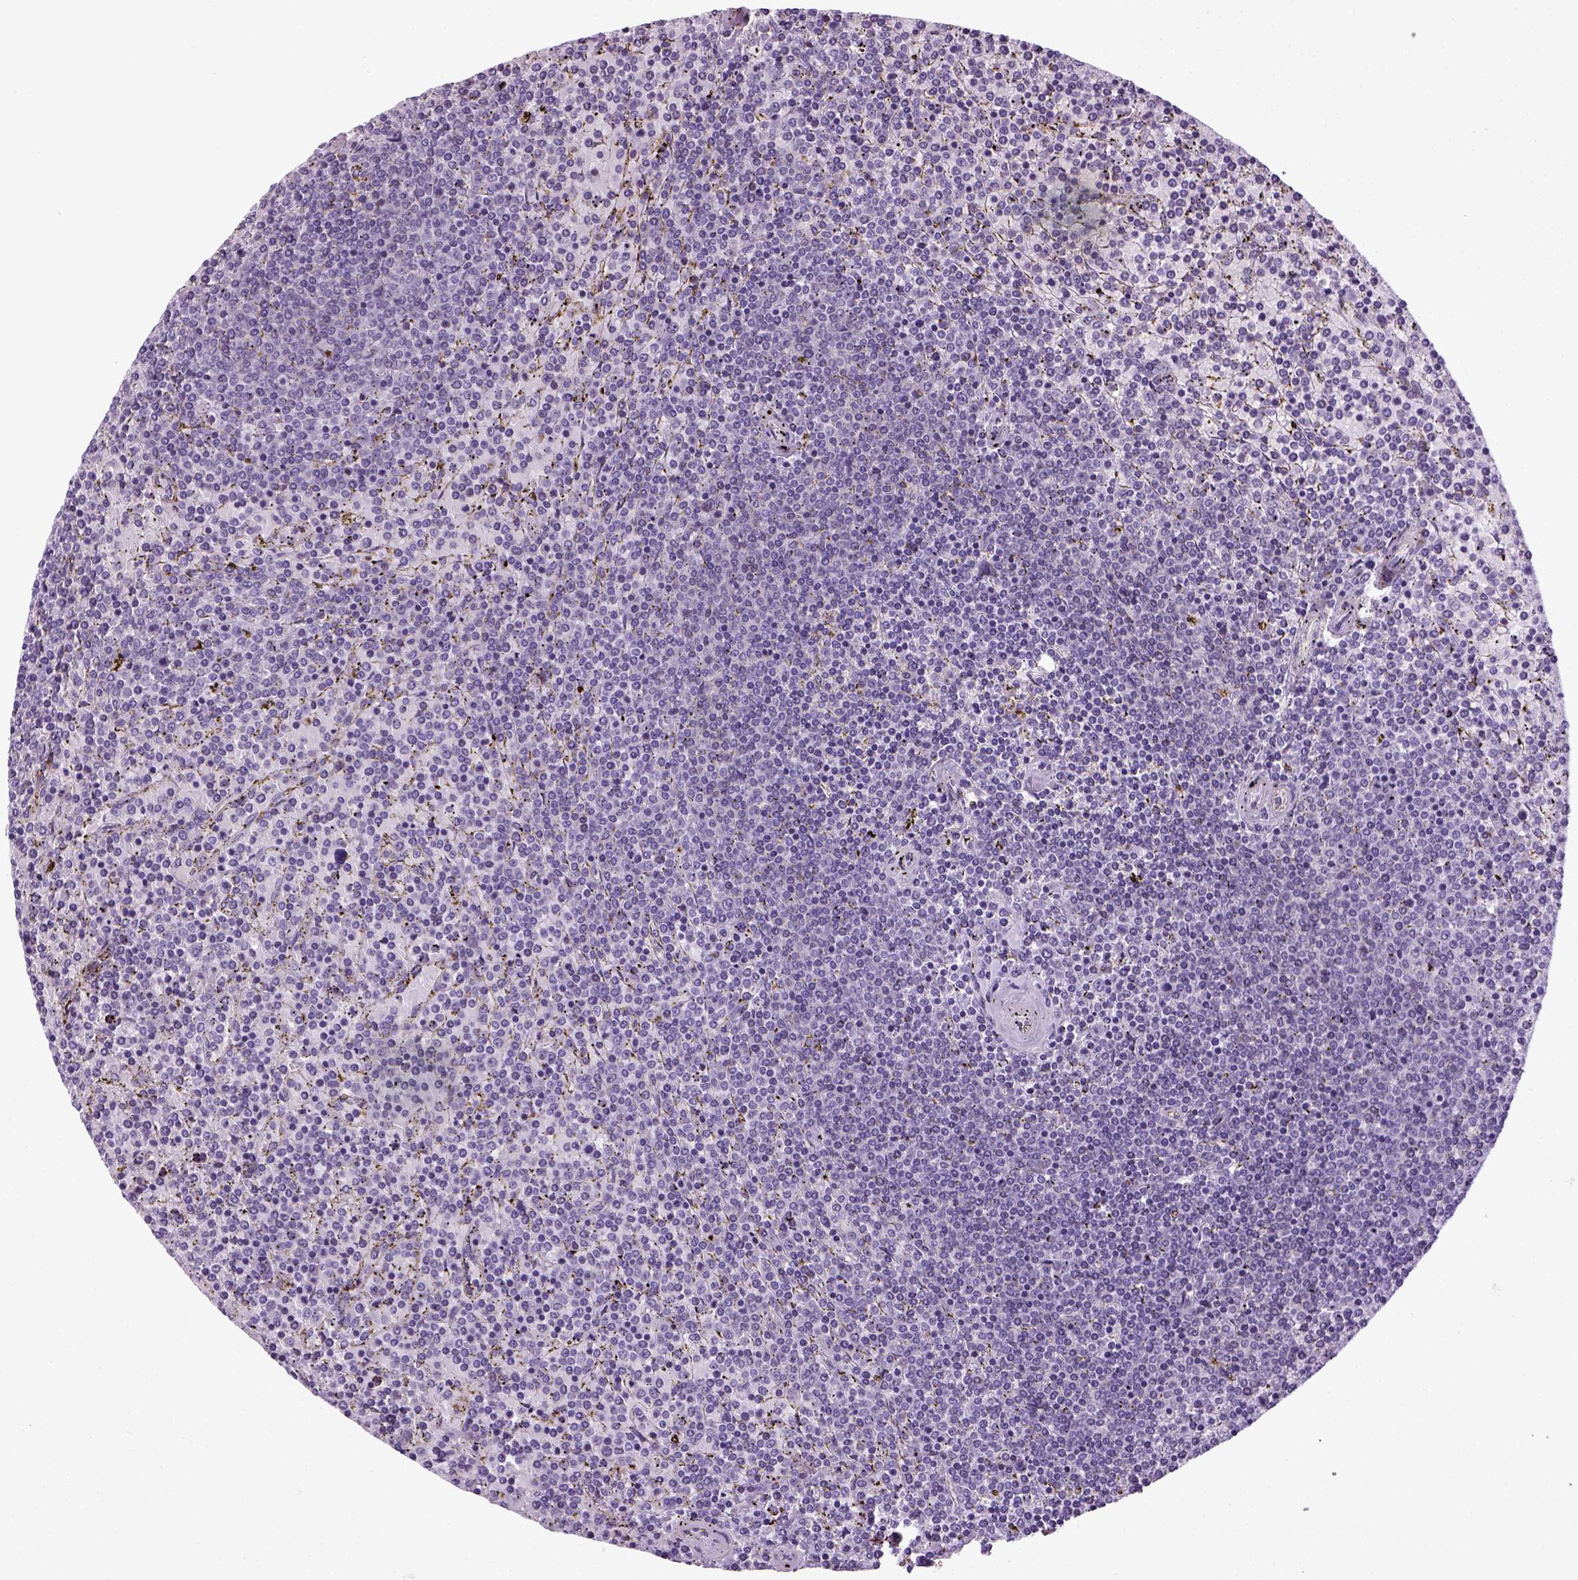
{"staining": {"intensity": "negative", "quantity": "none", "location": "none"}, "tissue": "lymphoma", "cell_type": "Tumor cells", "image_type": "cancer", "snomed": [{"axis": "morphology", "description": "Malignant lymphoma, non-Hodgkin's type, Low grade"}, {"axis": "topography", "description": "Spleen"}], "caption": "This is a histopathology image of immunohistochemistry staining of low-grade malignant lymphoma, non-Hodgkin's type, which shows no positivity in tumor cells.", "gene": "HMCN2", "patient": {"sex": "female", "age": 77}}